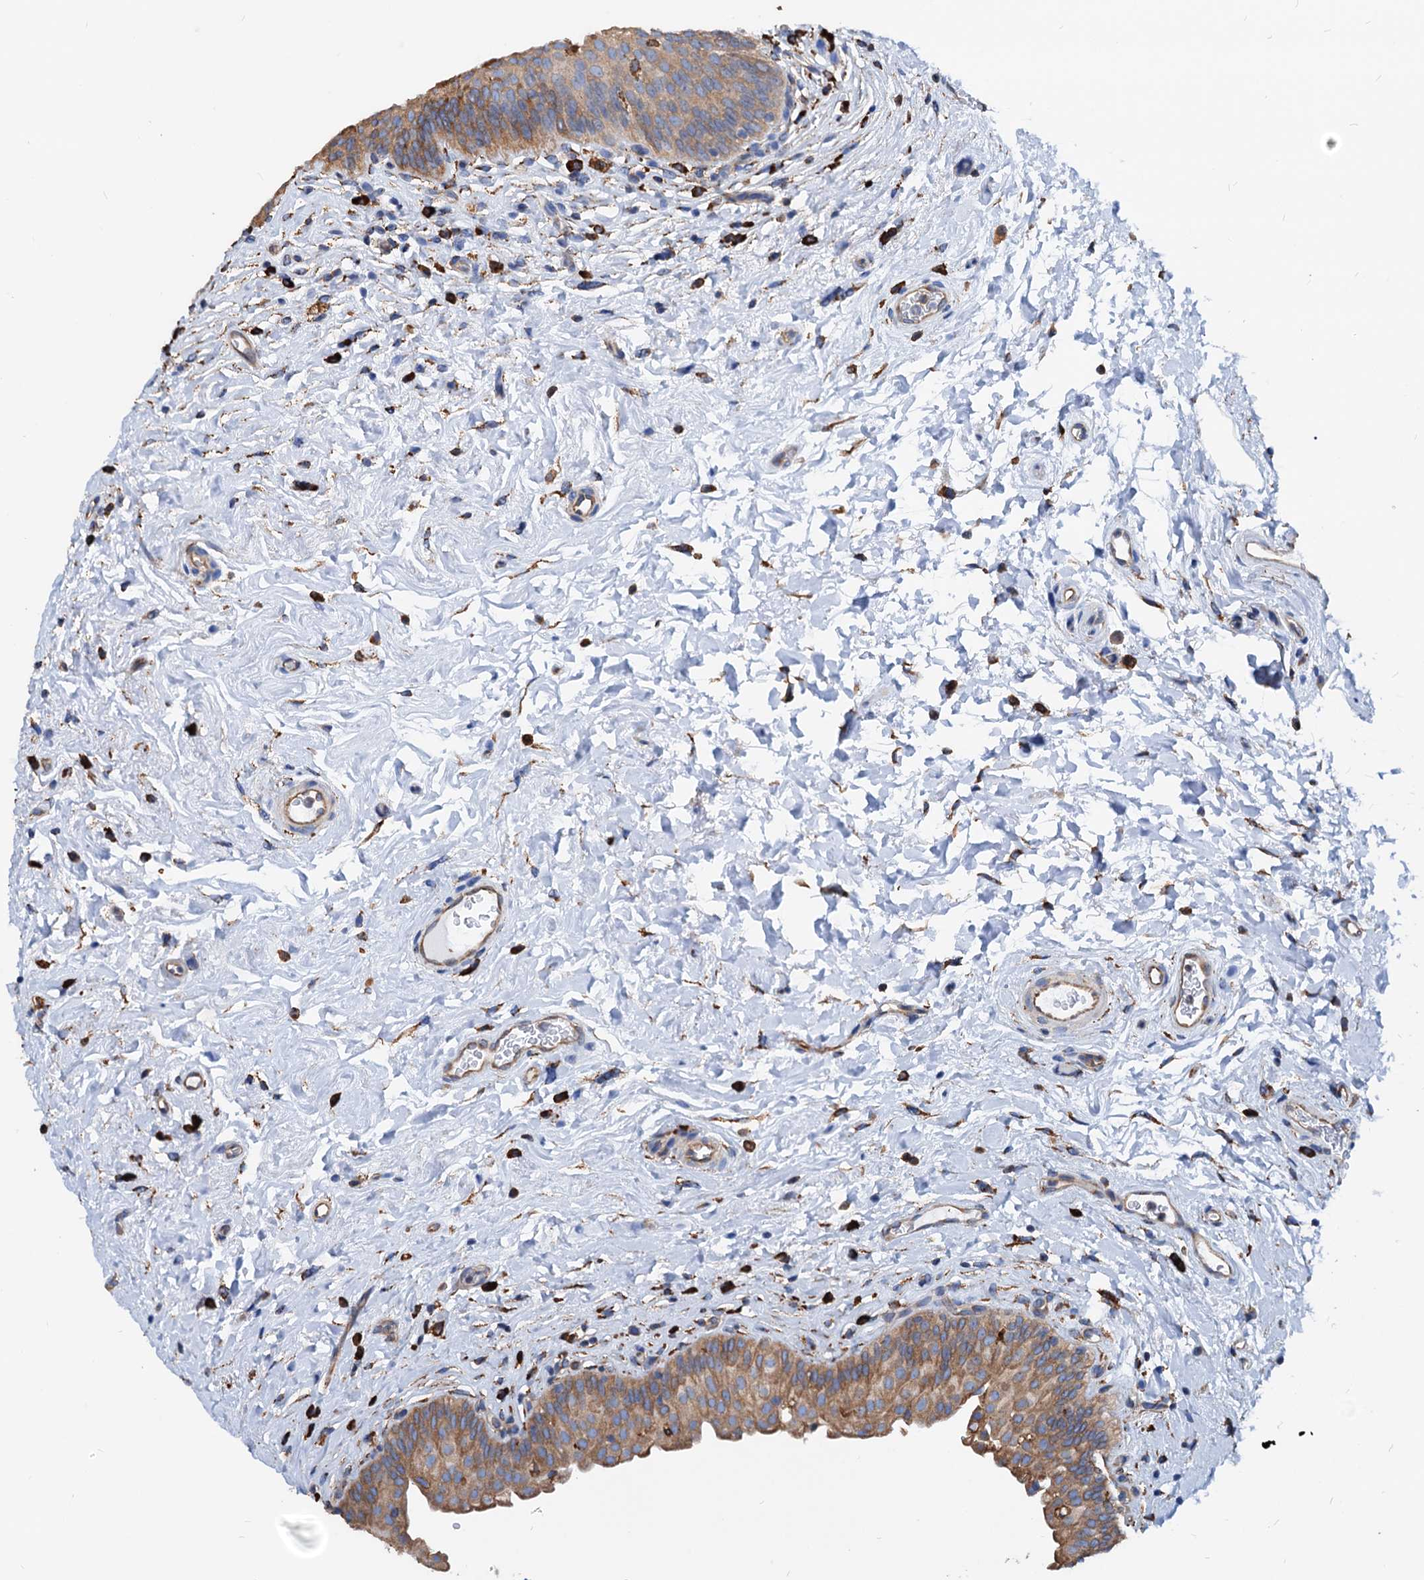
{"staining": {"intensity": "moderate", "quantity": ">75%", "location": "cytoplasmic/membranous"}, "tissue": "urinary bladder", "cell_type": "Urothelial cells", "image_type": "normal", "snomed": [{"axis": "morphology", "description": "Normal tissue, NOS"}, {"axis": "topography", "description": "Urinary bladder"}], "caption": "Urinary bladder stained with DAB immunohistochemistry displays medium levels of moderate cytoplasmic/membranous staining in approximately >75% of urothelial cells. The staining is performed using DAB (3,3'-diaminobenzidine) brown chromogen to label protein expression. The nuclei are counter-stained blue using hematoxylin.", "gene": "HSPA5", "patient": {"sex": "male", "age": 83}}